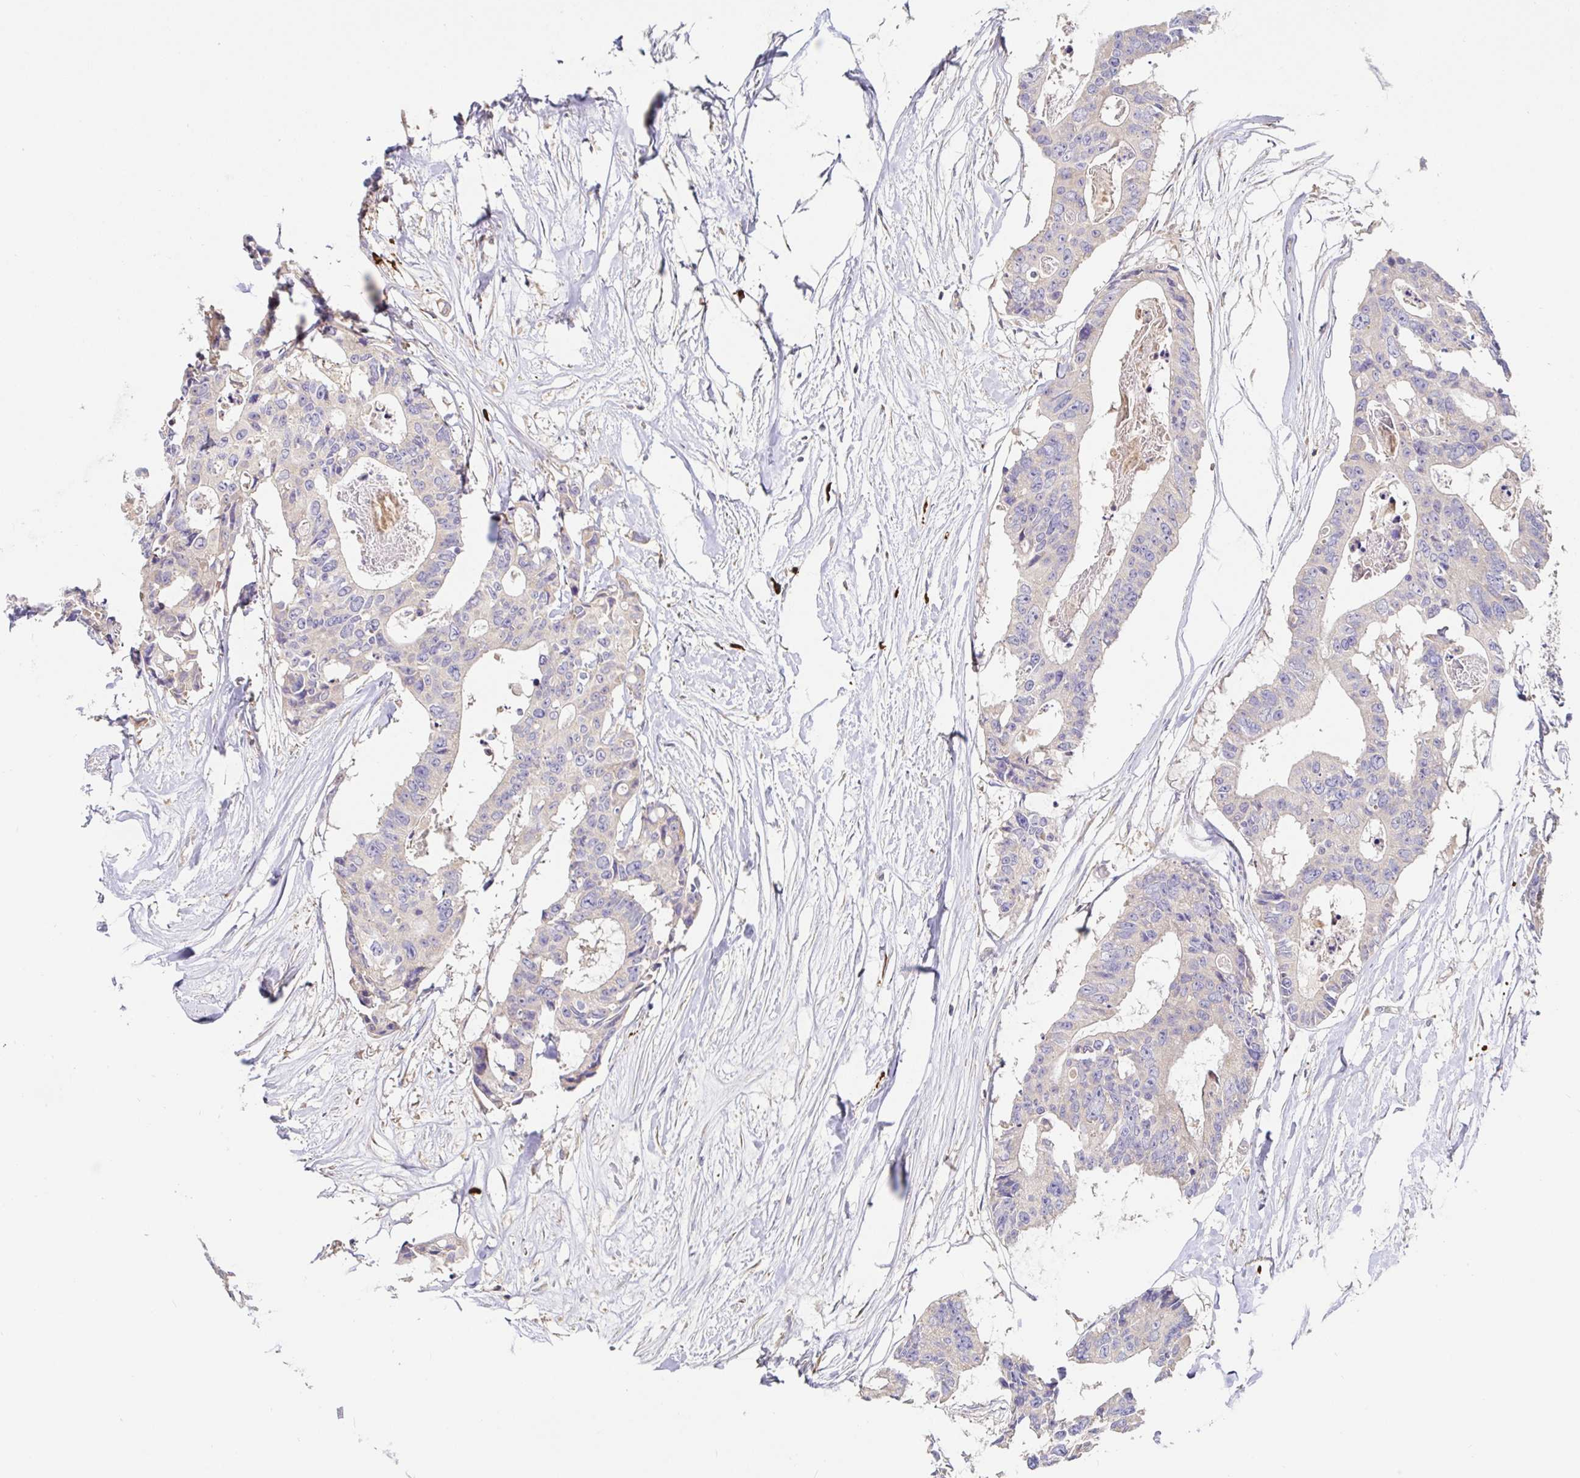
{"staining": {"intensity": "negative", "quantity": "none", "location": "none"}, "tissue": "colorectal cancer", "cell_type": "Tumor cells", "image_type": "cancer", "snomed": [{"axis": "morphology", "description": "Adenocarcinoma, NOS"}, {"axis": "topography", "description": "Rectum"}], "caption": "Immunohistochemistry (IHC) of colorectal cancer (adenocarcinoma) reveals no staining in tumor cells. Nuclei are stained in blue.", "gene": "HAGH", "patient": {"sex": "male", "age": 57}}